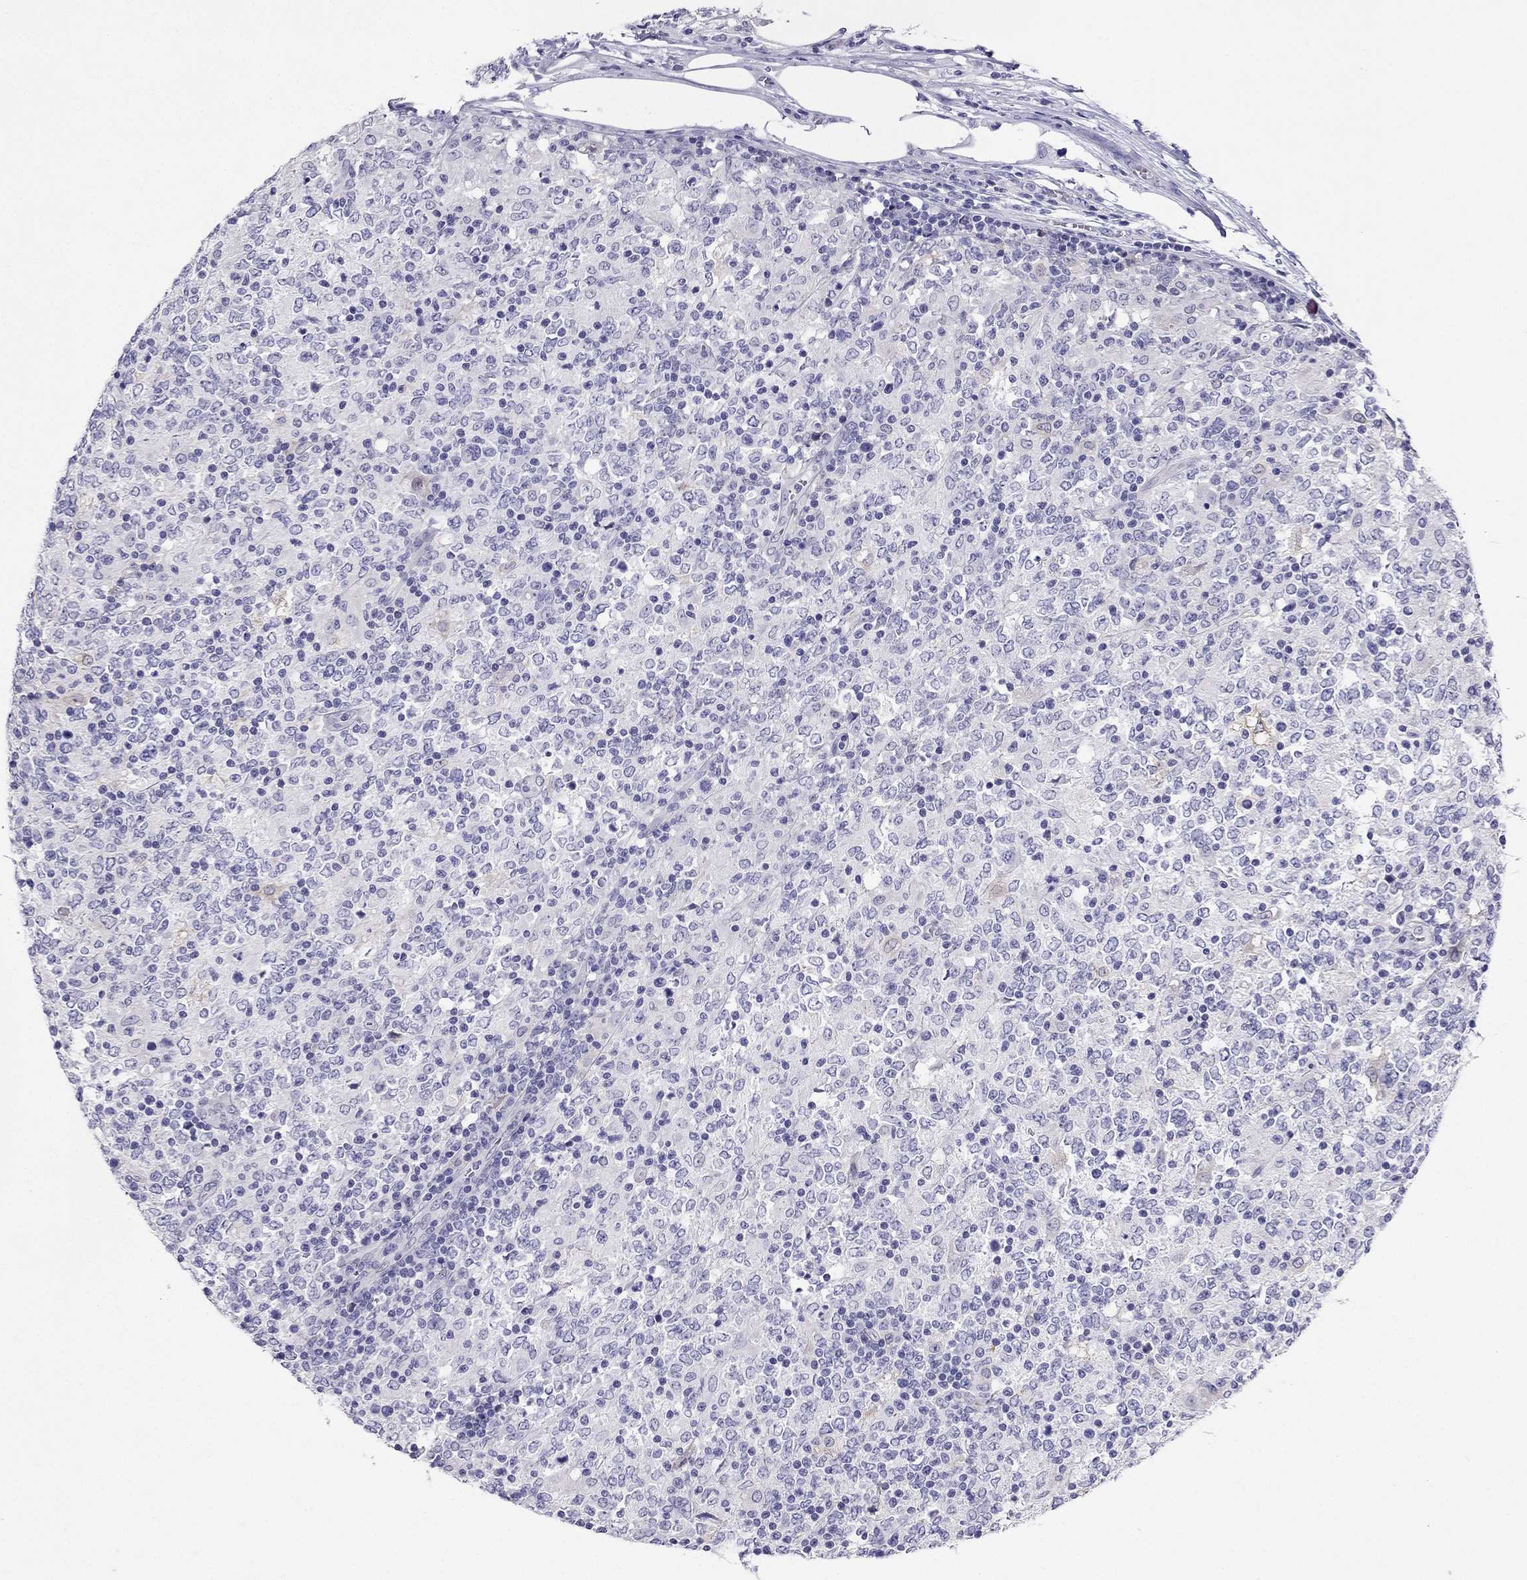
{"staining": {"intensity": "negative", "quantity": "none", "location": "none"}, "tissue": "lymphoma", "cell_type": "Tumor cells", "image_type": "cancer", "snomed": [{"axis": "morphology", "description": "Malignant lymphoma, non-Hodgkin's type, High grade"}, {"axis": "topography", "description": "Lymph node"}], "caption": "This is a histopathology image of IHC staining of lymphoma, which shows no positivity in tumor cells. Nuclei are stained in blue.", "gene": "KCNJ10", "patient": {"sex": "female", "age": 84}}